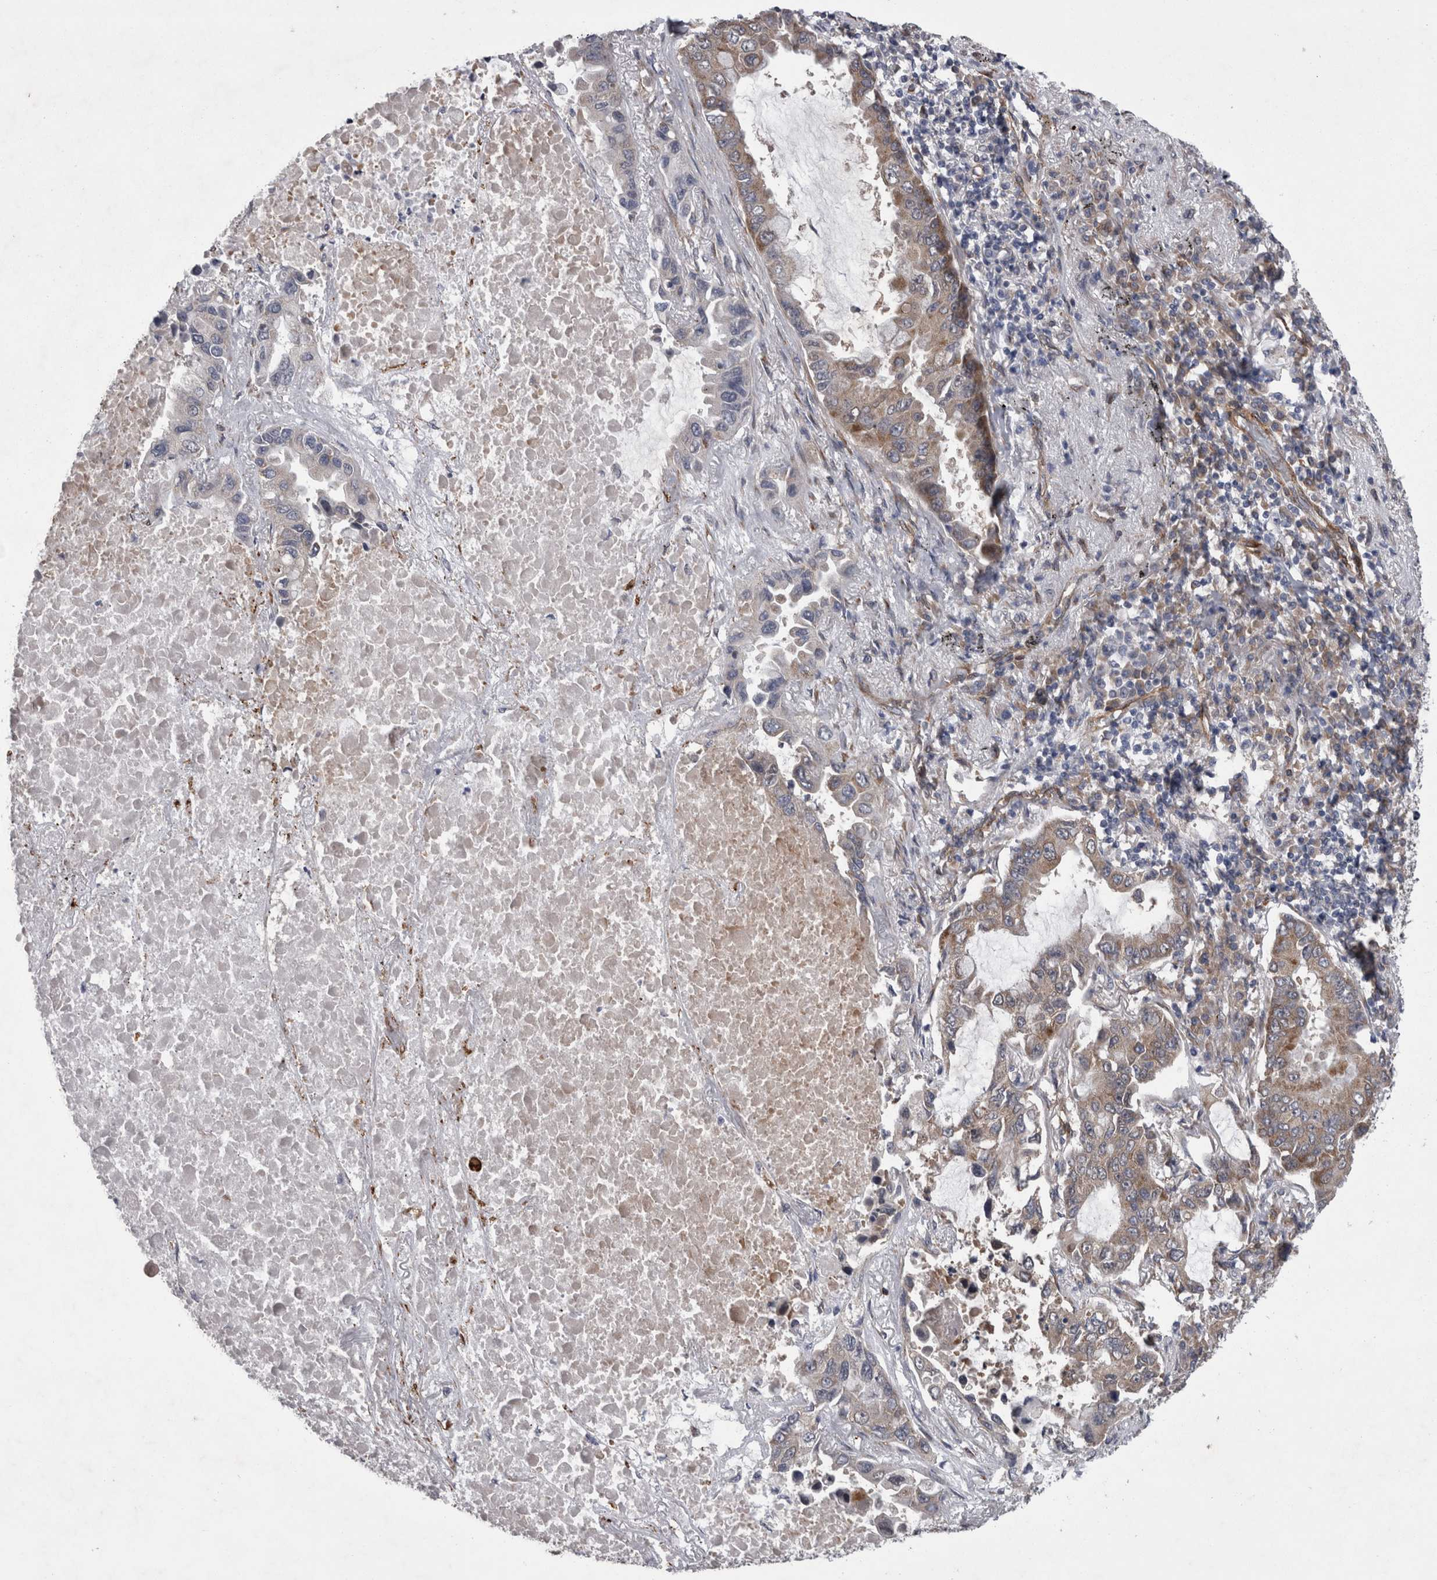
{"staining": {"intensity": "weak", "quantity": "25%-75%", "location": "cytoplasmic/membranous"}, "tissue": "lung cancer", "cell_type": "Tumor cells", "image_type": "cancer", "snomed": [{"axis": "morphology", "description": "Adenocarcinoma, NOS"}, {"axis": "topography", "description": "Lung"}], "caption": "This is an image of immunohistochemistry staining of lung adenocarcinoma, which shows weak expression in the cytoplasmic/membranous of tumor cells.", "gene": "DDX6", "patient": {"sex": "male", "age": 64}}